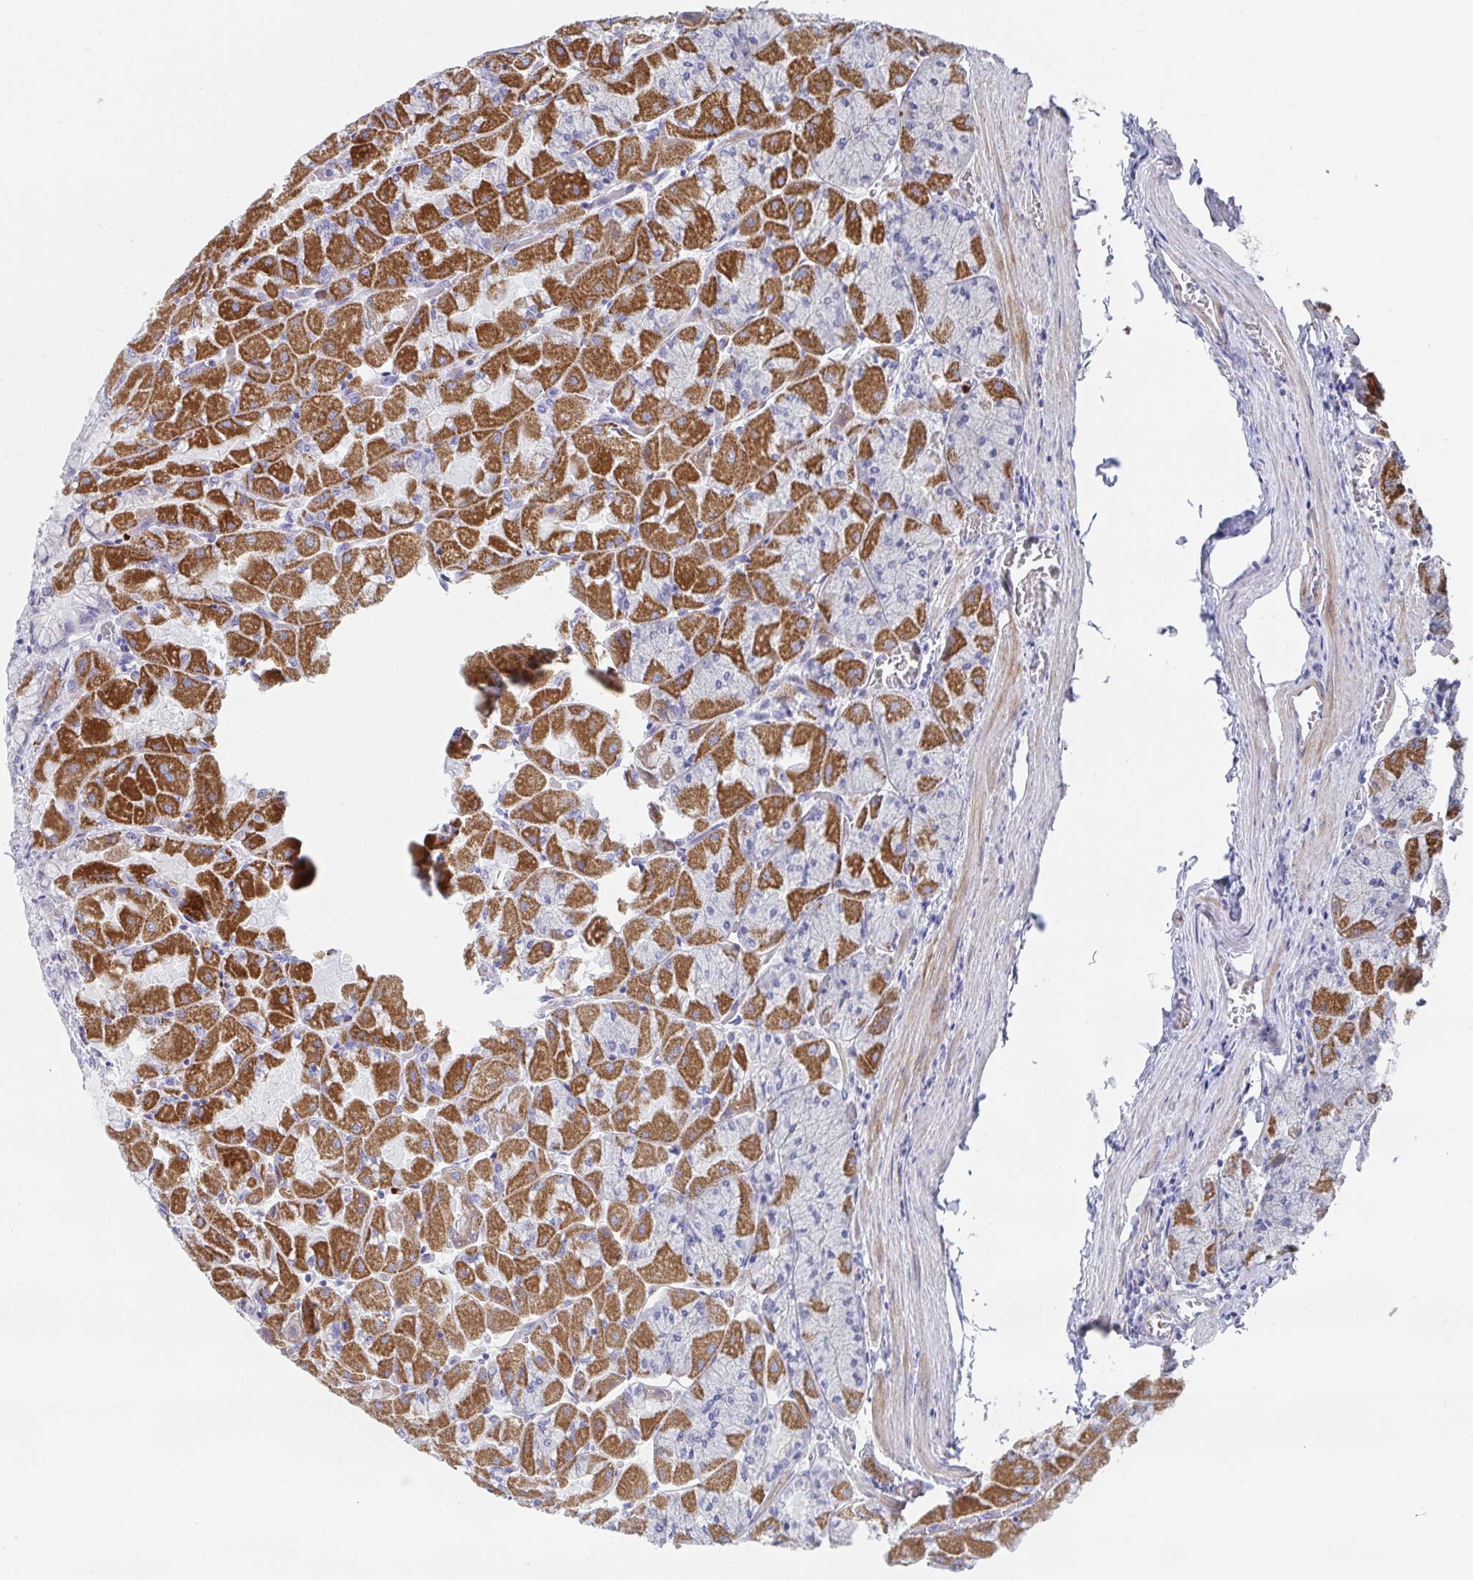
{"staining": {"intensity": "strong", "quantity": "25%-75%", "location": "cytoplasmic/membranous"}, "tissue": "stomach", "cell_type": "Glandular cells", "image_type": "normal", "snomed": [{"axis": "morphology", "description": "Normal tissue, NOS"}, {"axis": "topography", "description": "Stomach"}], "caption": "Immunohistochemistry (DAB (3,3'-diaminobenzidine)) staining of unremarkable human stomach reveals strong cytoplasmic/membranous protein positivity in approximately 25%-75% of glandular cells. Using DAB (3,3'-diaminobenzidine) (brown) and hematoxylin (blue) stains, captured at high magnification using brightfield microscopy.", "gene": "ATP5F1C", "patient": {"sex": "female", "age": 61}}